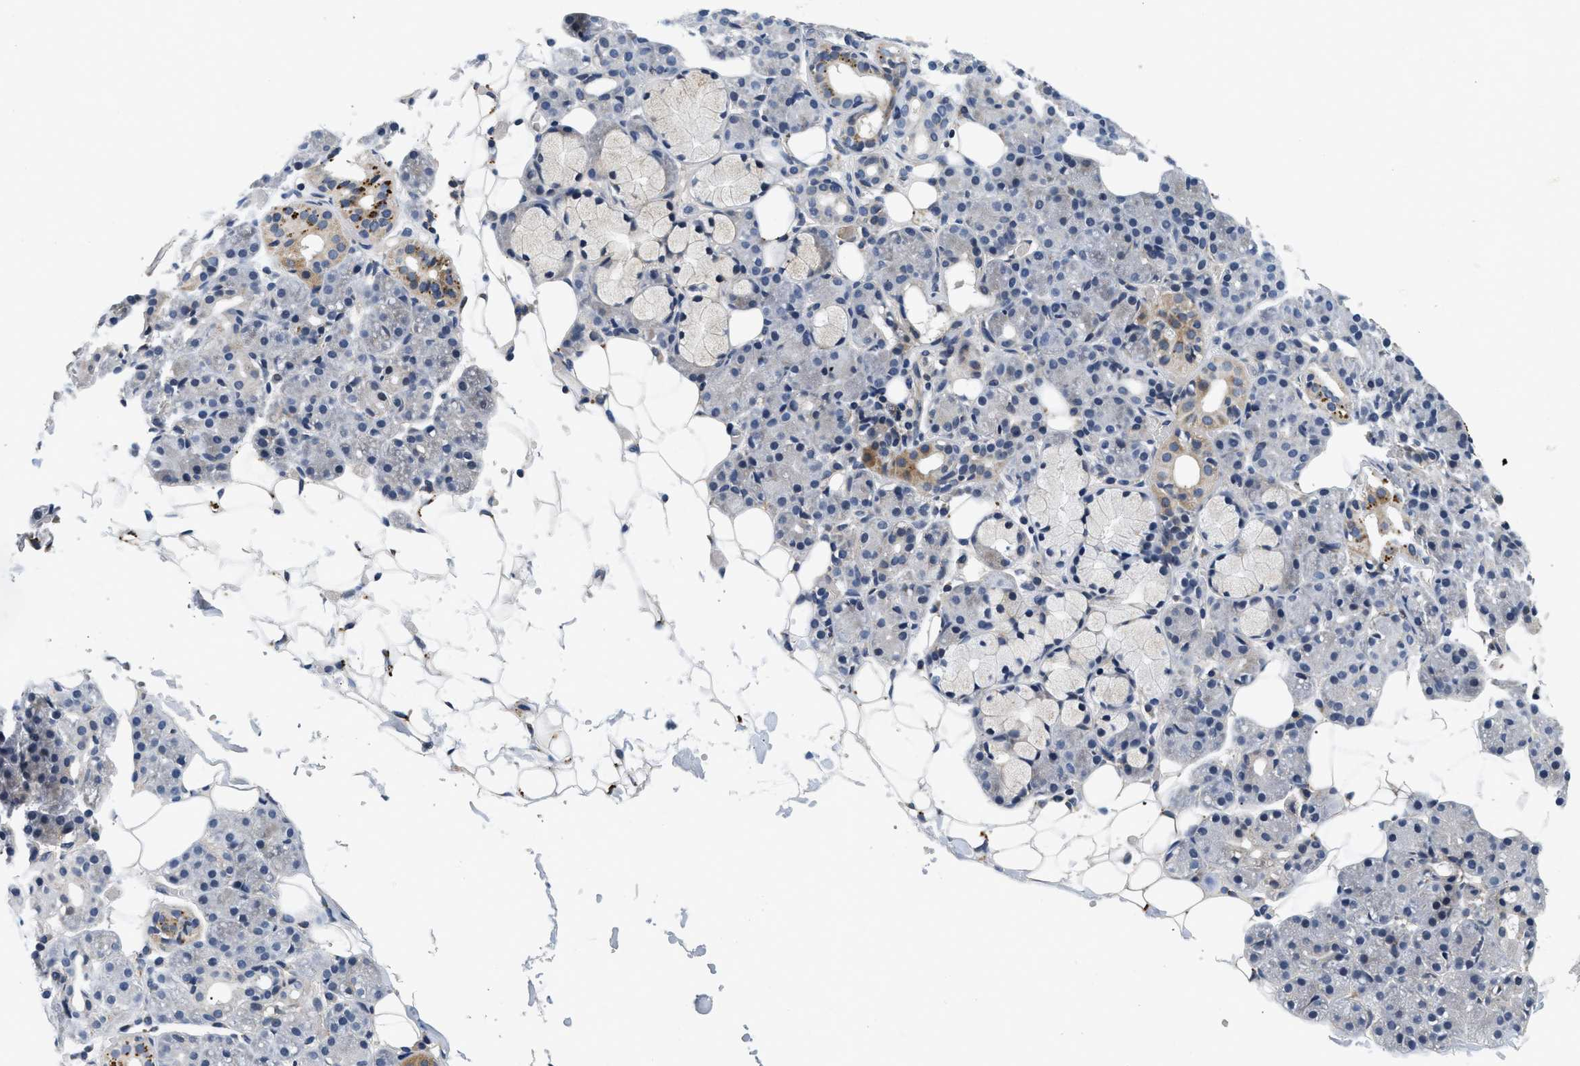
{"staining": {"intensity": "moderate", "quantity": "<25%", "location": "cytoplasmic/membranous"}, "tissue": "salivary gland", "cell_type": "Glandular cells", "image_type": "normal", "snomed": [{"axis": "morphology", "description": "Normal tissue, NOS"}, {"axis": "topography", "description": "Salivary gland"}], "caption": "The histopathology image reveals staining of benign salivary gland, revealing moderate cytoplasmic/membranous protein staining (brown color) within glandular cells. (DAB IHC, brown staining for protein, blue staining for nuclei).", "gene": "PDP1", "patient": {"sex": "male", "age": 63}}